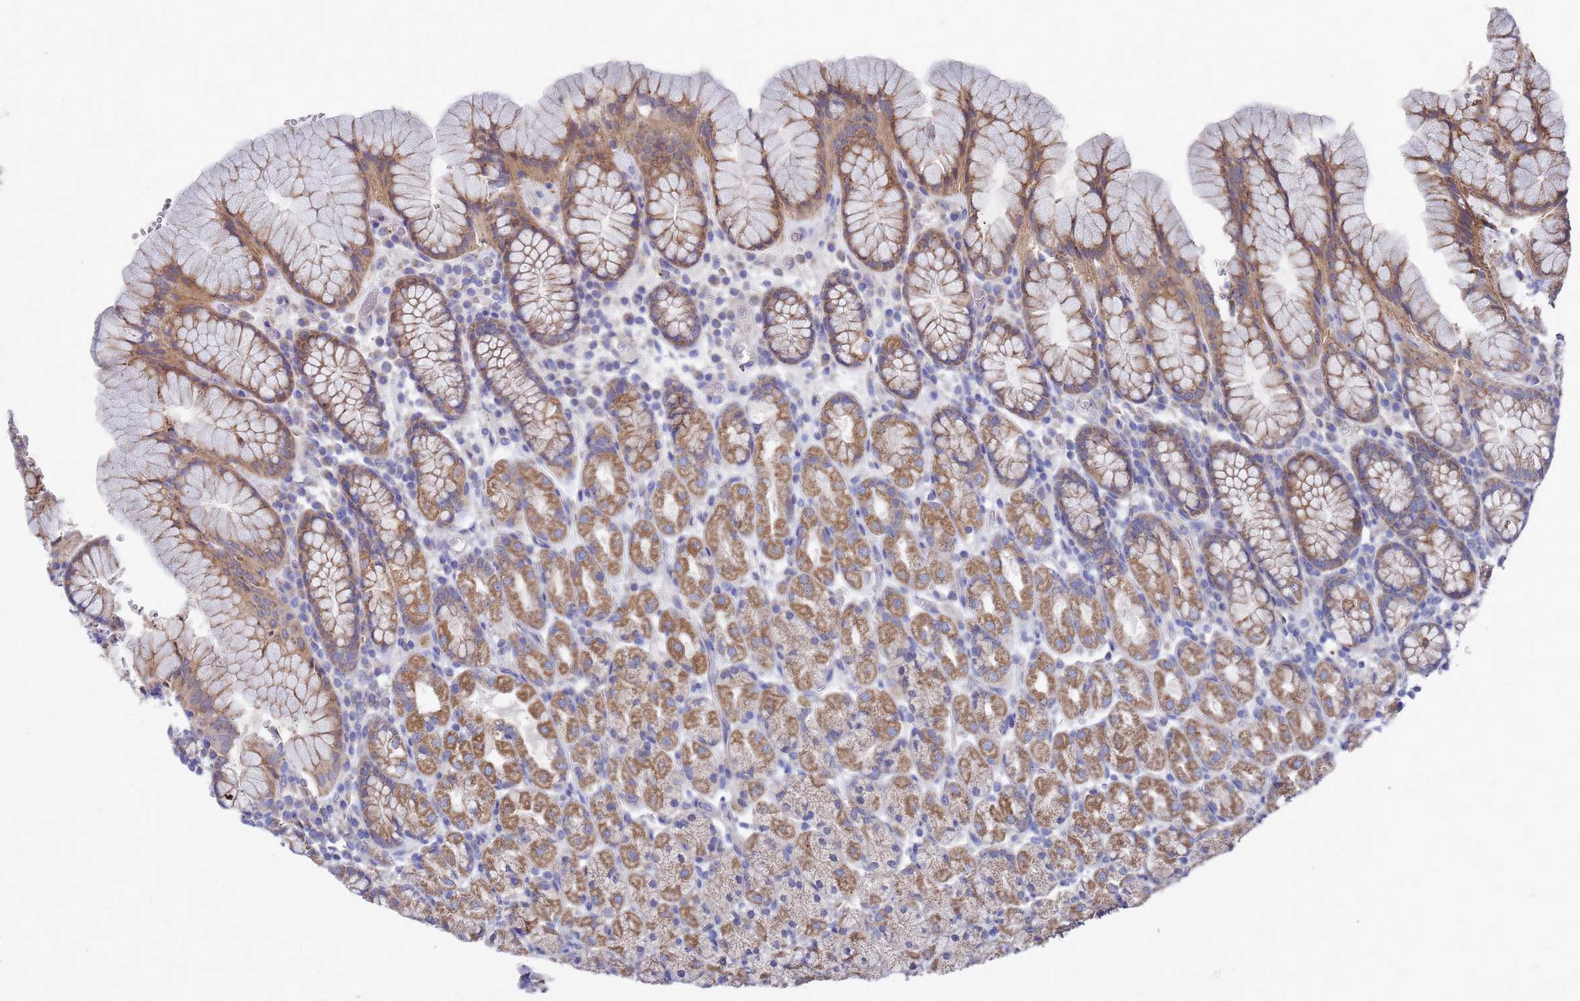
{"staining": {"intensity": "moderate", "quantity": ">75%", "location": "cytoplasmic/membranous"}, "tissue": "stomach", "cell_type": "Glandular cells", "image_type": "normal", "snomed": [{"axis": "morphology", "description": "Normal tissue, NOS"}, {"axis": "topography", "description": "Stomach, upper"}, {"axis": "topography", "description": "Stomach"}], "caption": "About >75% of glandular cells in normal human stomach show moderate cytoplasmic/membranous protein expression as visualized by brown immunohistochemical staining.", "gene": "SCAPER", "patient": {"sex": "male", "age": 62}}